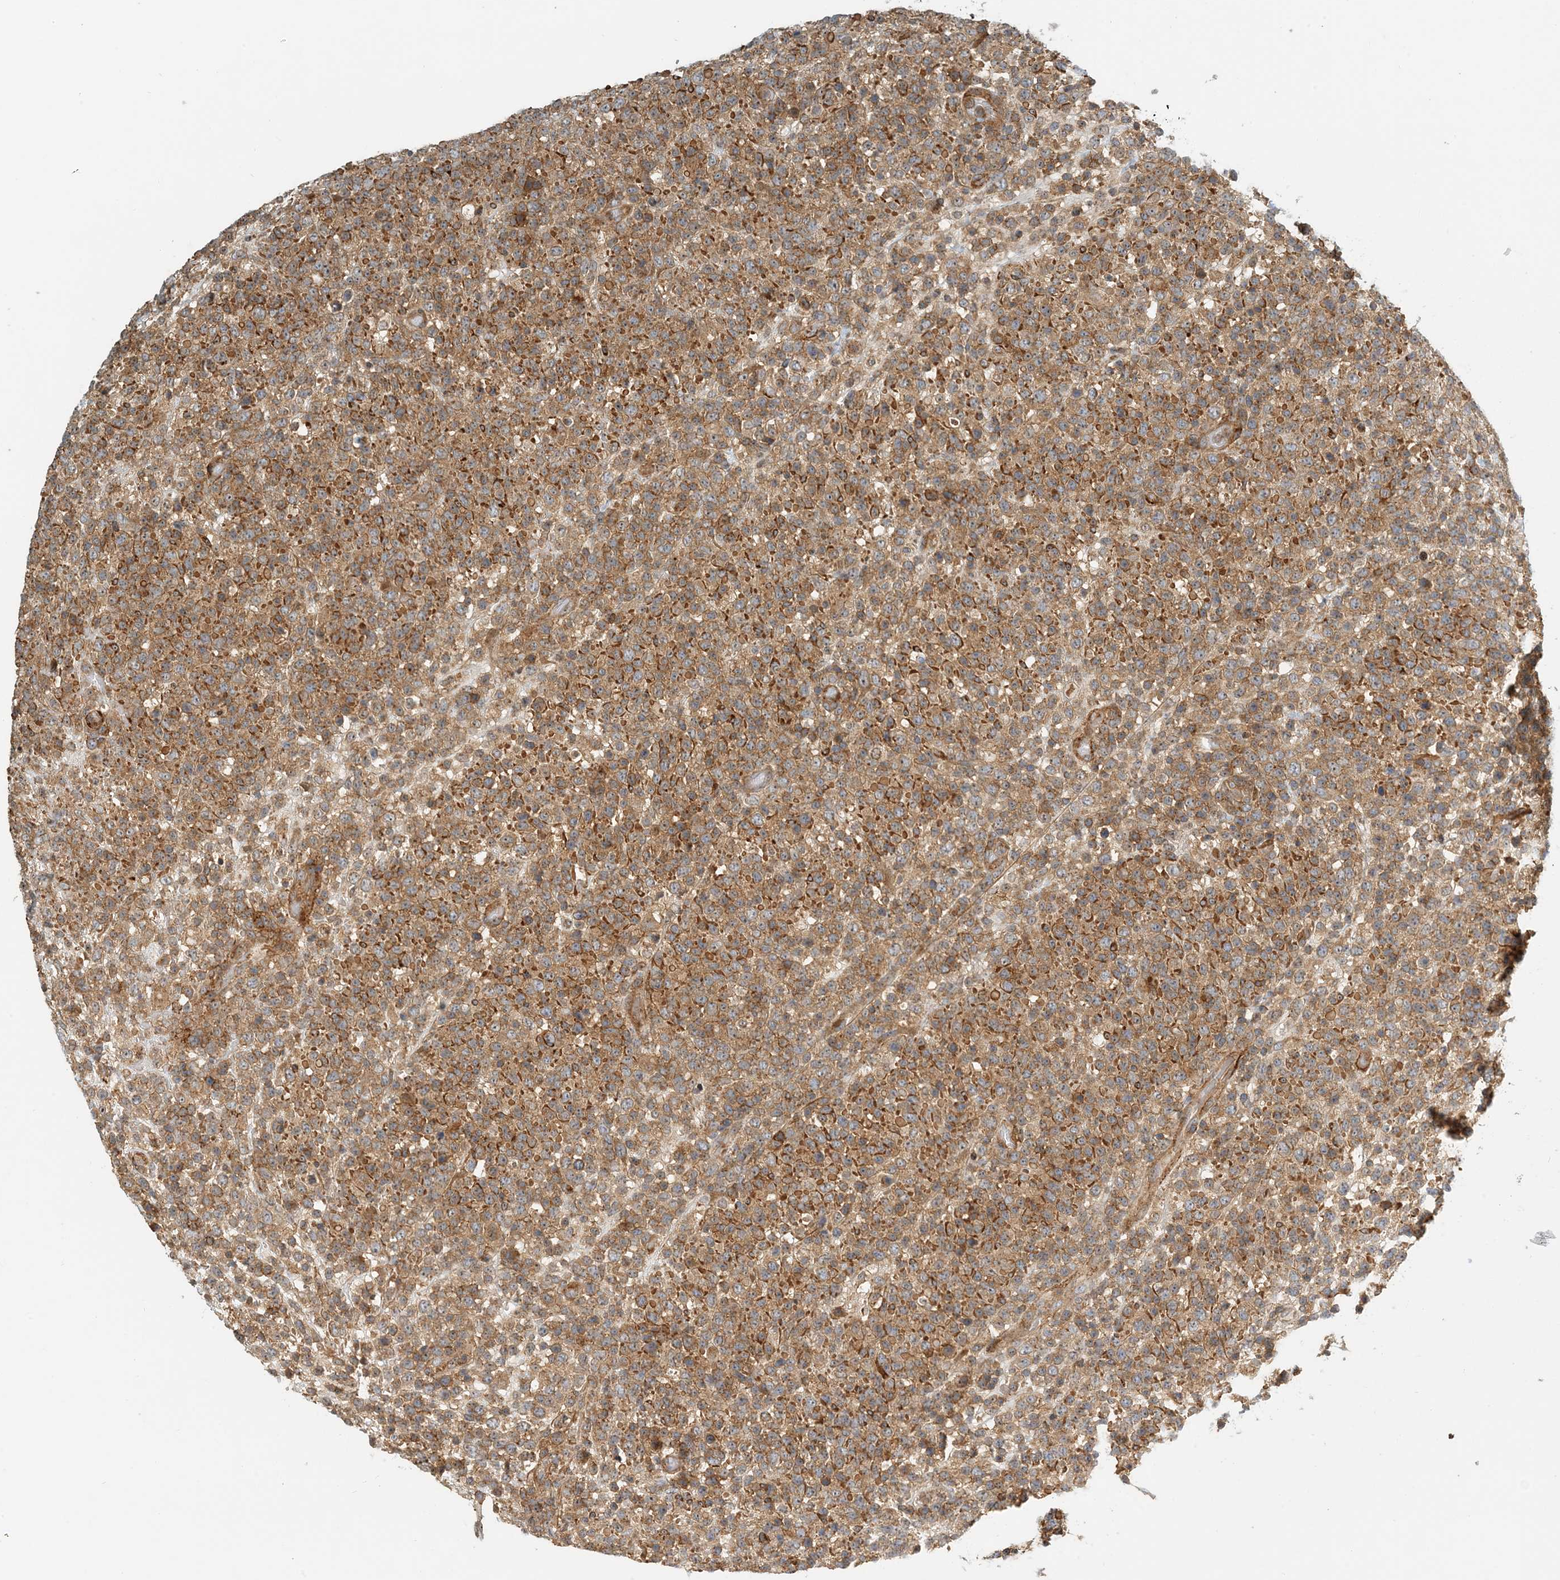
{"staining": {"intensity": "moderate", "quantity": ">75%", "location": "cytoplasmic/membranous"}, "tissue": "lymphoma", "cell_type": "Tumor cells", "image_type": "cancer", "snomed": [{"axis": "morphology", "description": "Malignant lymphoma, non-Hodgkin's type, High grade"}, {"axis": "topography", "description": "Colon"}], "caption": "Lymphoma was stained to show a protein in brown. There is medium levels of moderate cytoplasmic/membranous expression in about >75% of tumor cells.", "gene": "COLEC11", "patient": {"sex": "female", "age": 53}}